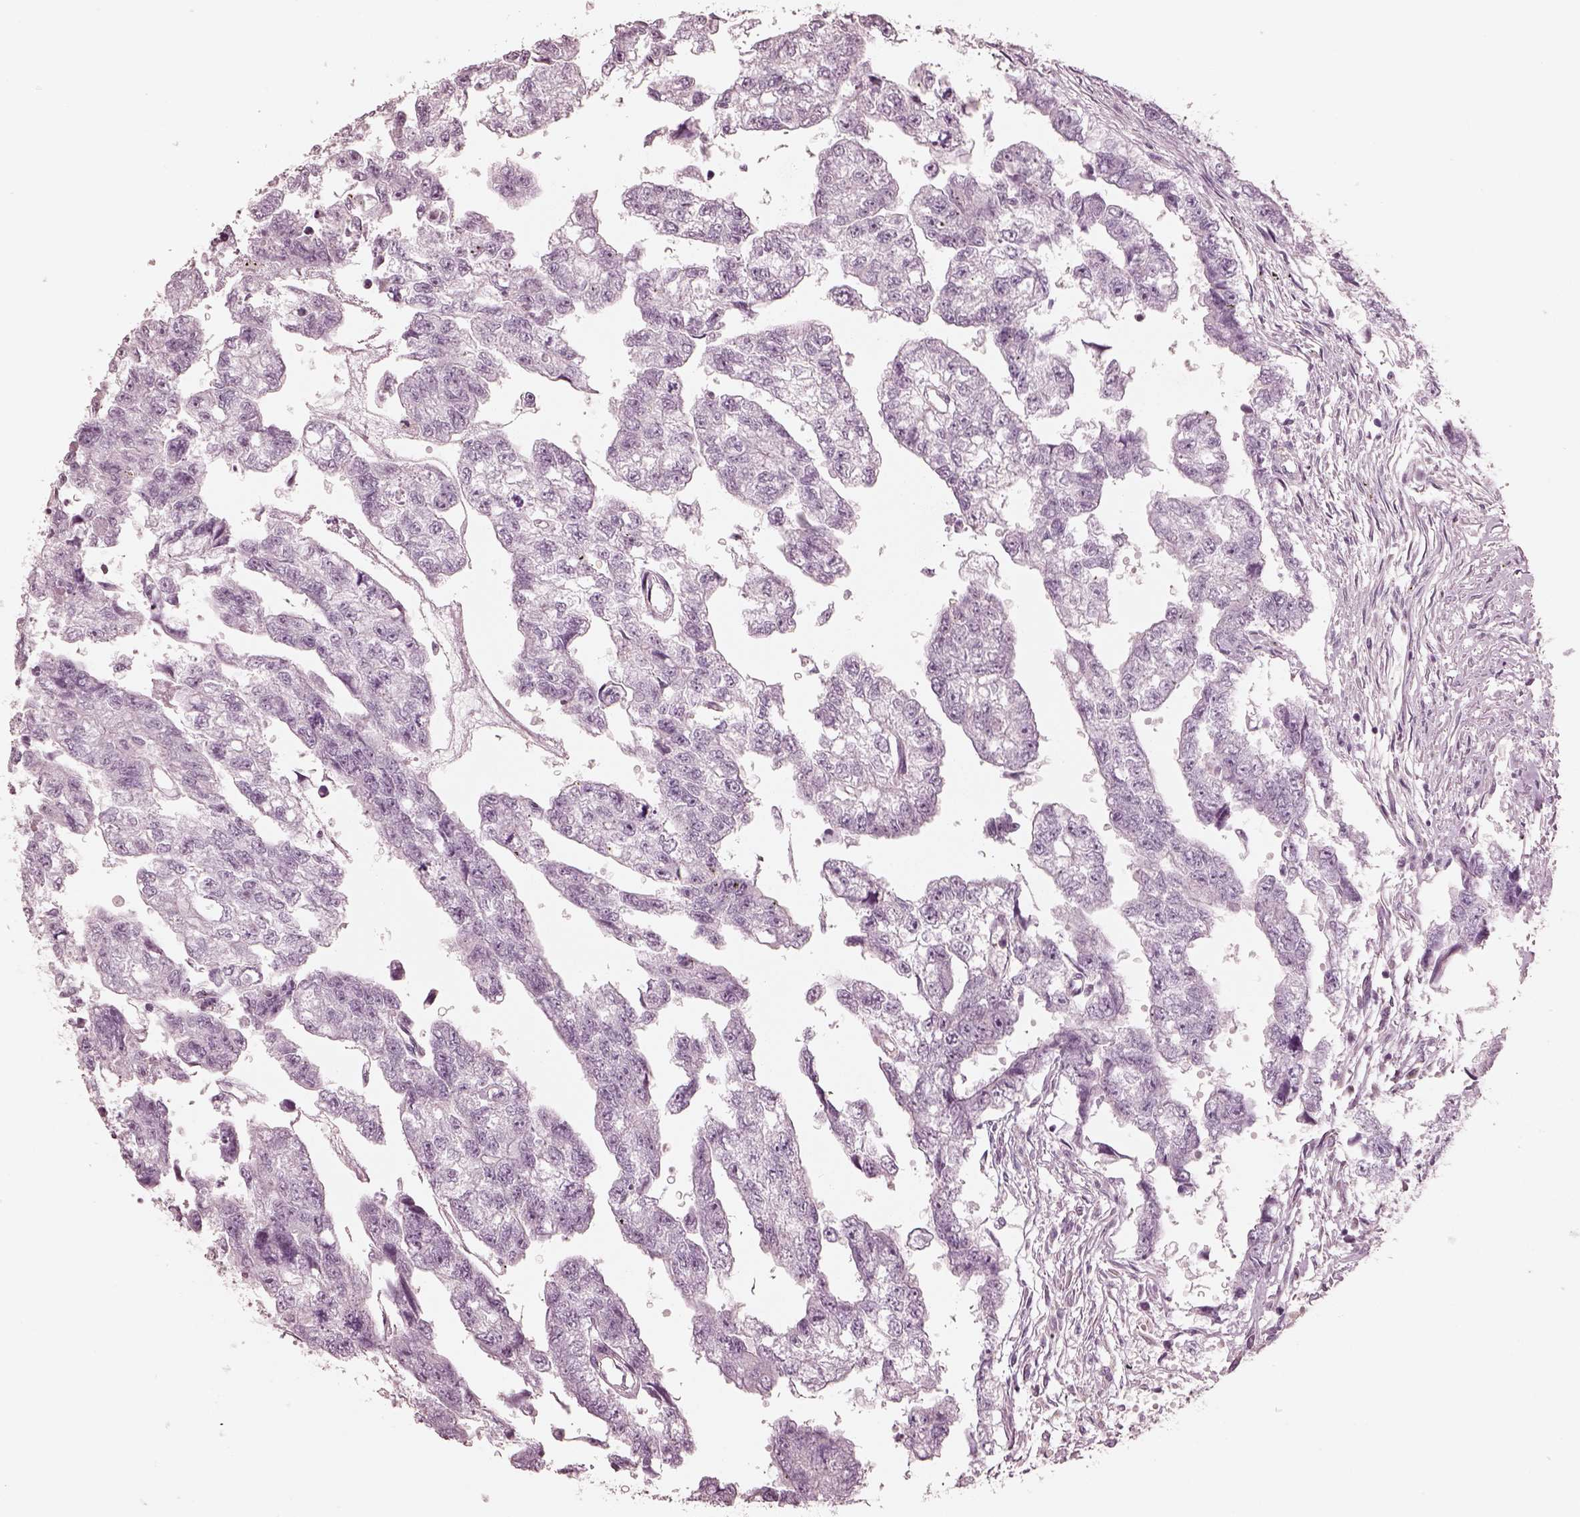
{"staining": {"intensity": "negative", "quantity": "none", "location": "none"}, "tissue": "testis cancer", "cell_type": "Tumor cells", "image_type": "cancer", "snomed": [{"axis": "morphology", "description": "Carcinoma, Embryonal, NOS"}, {"axis": "morphology", "description": "Teratoma, malignant, NOS"}, {"axis": "topography", "description": "Testis"}], "caption": "There is no significant positivity in tumor cells of testis cancer (teratoma (malignant)).", "gene": "ZP4", "patient": {"sex": "male", "age": 44}}